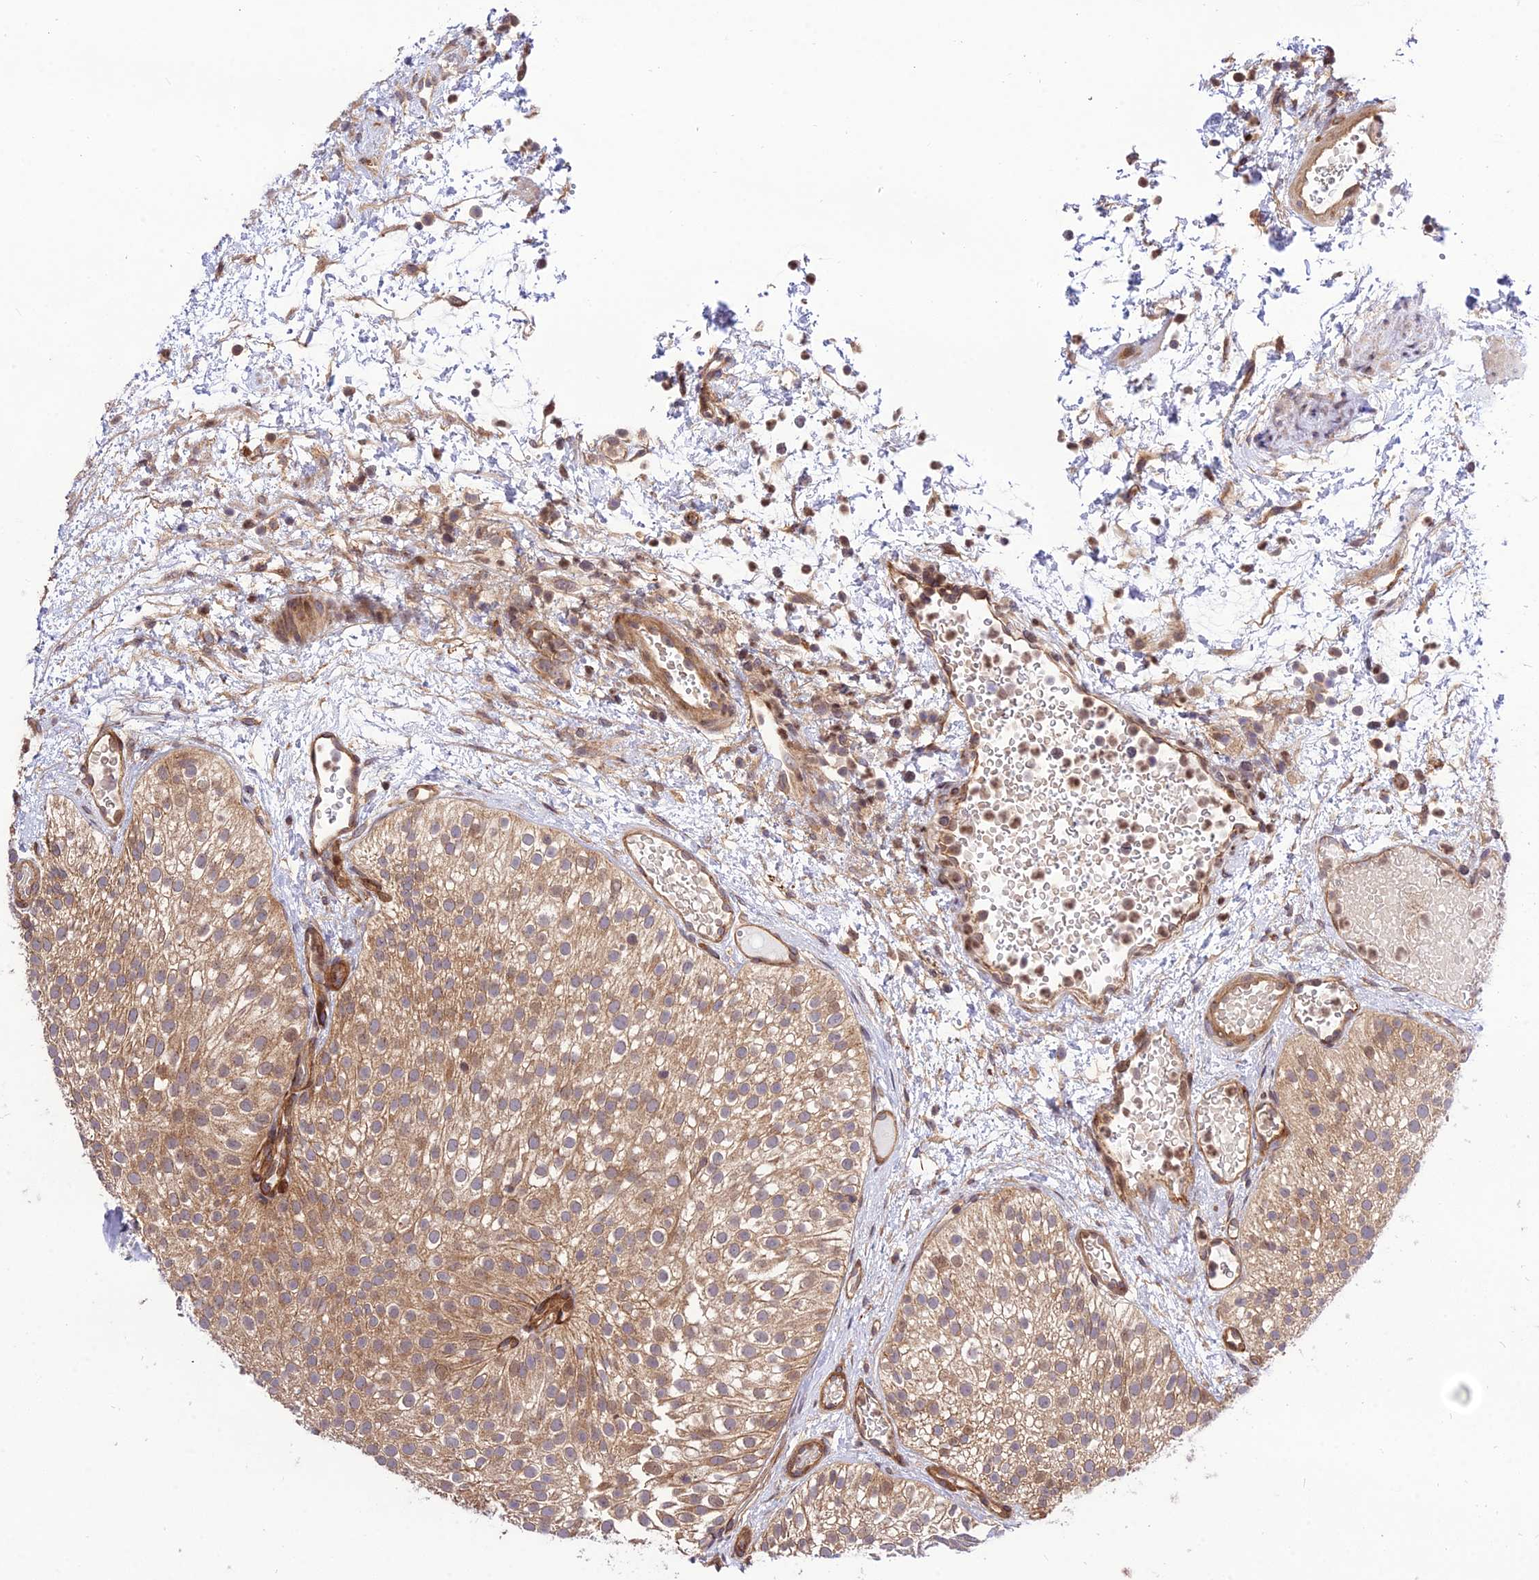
{"staining": {"intensity": "moderate", "quantity": ">75%", "location": "cytoplasmic/membranous"}, "tissue": "urothelial cancer", "cell_type": "Tumor cells", "image_type": "cancer", "snomed": [{"axis": "morphology", "description": "Urothelial carcinoma, Low grade"}, {"axis": "topography", "description": "Urinary bladder"}], "caption": "The immunohistochemical stain highlights moderate cytoplasmic/membranous positivity in tumor cells of urothelial cancer tissue.", "gene": "SMG6", "patient": {"sex": "male", "age": 78}}